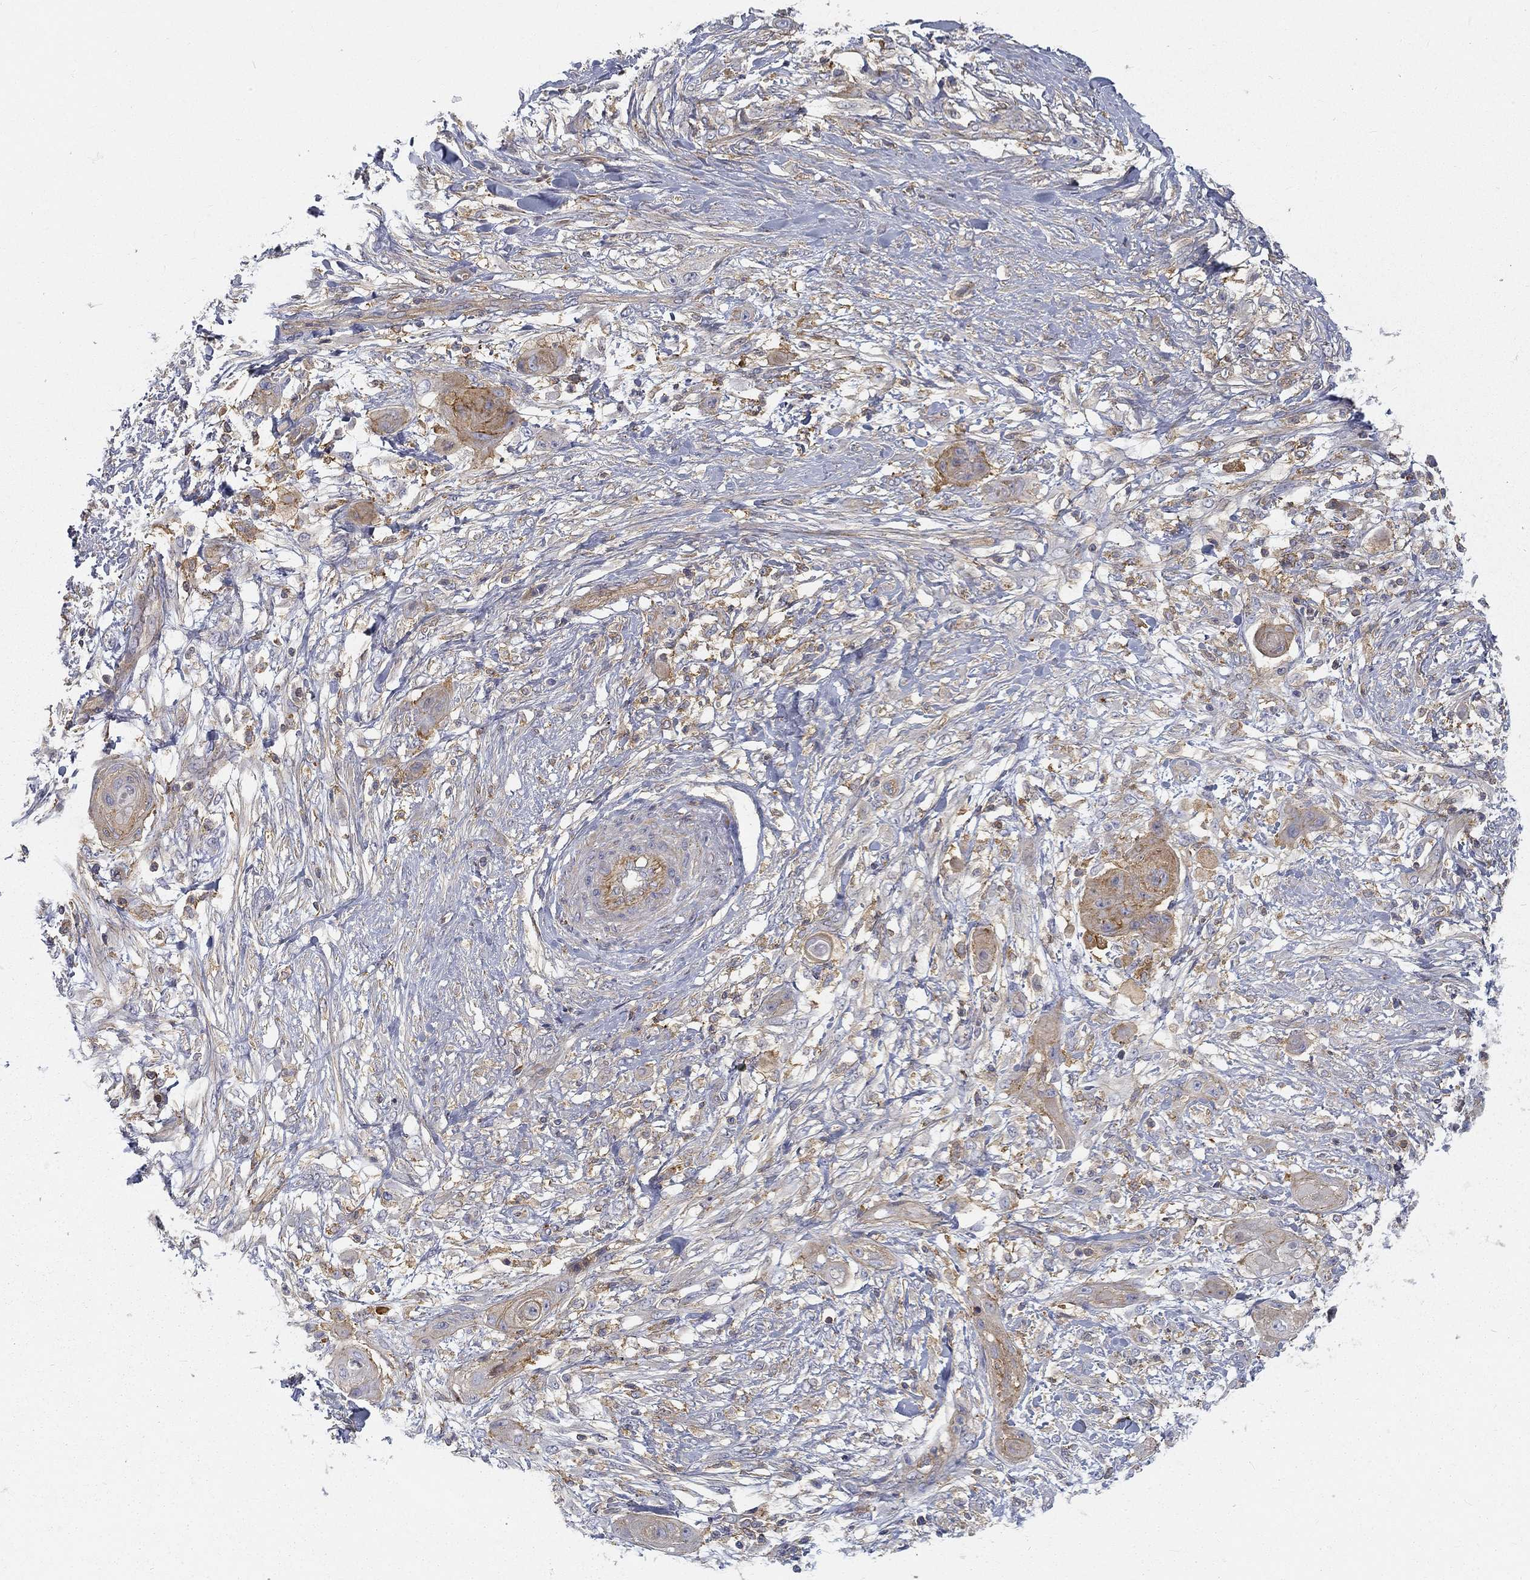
{"staining": {"intensity": "moderate", "quantity": ">75%", "location": "cytoplasmic/membranous"}, "tissue": "skin cancer", "cell_type": "Tumor cells", "image_type": "cancer", "snomed": [{"axis": "morphology", "description": "Squamous cell carcinoma, NOS"}, {"axis": "topography", "description": "Skin"}], "caption": "Protein staining of squamous cell carcinoma (skin) tissue reveals moderate cytoplasmic/membranous staining in about >75% of tumor cells. Using DAB (3,3'-diaminobenzidine) (brown) and hematoxylin (blue) stains, captured at high magnification using brightfield microscopy.", "gene": "MTMR11", "patient": {"sex": "male", "age": 62}}